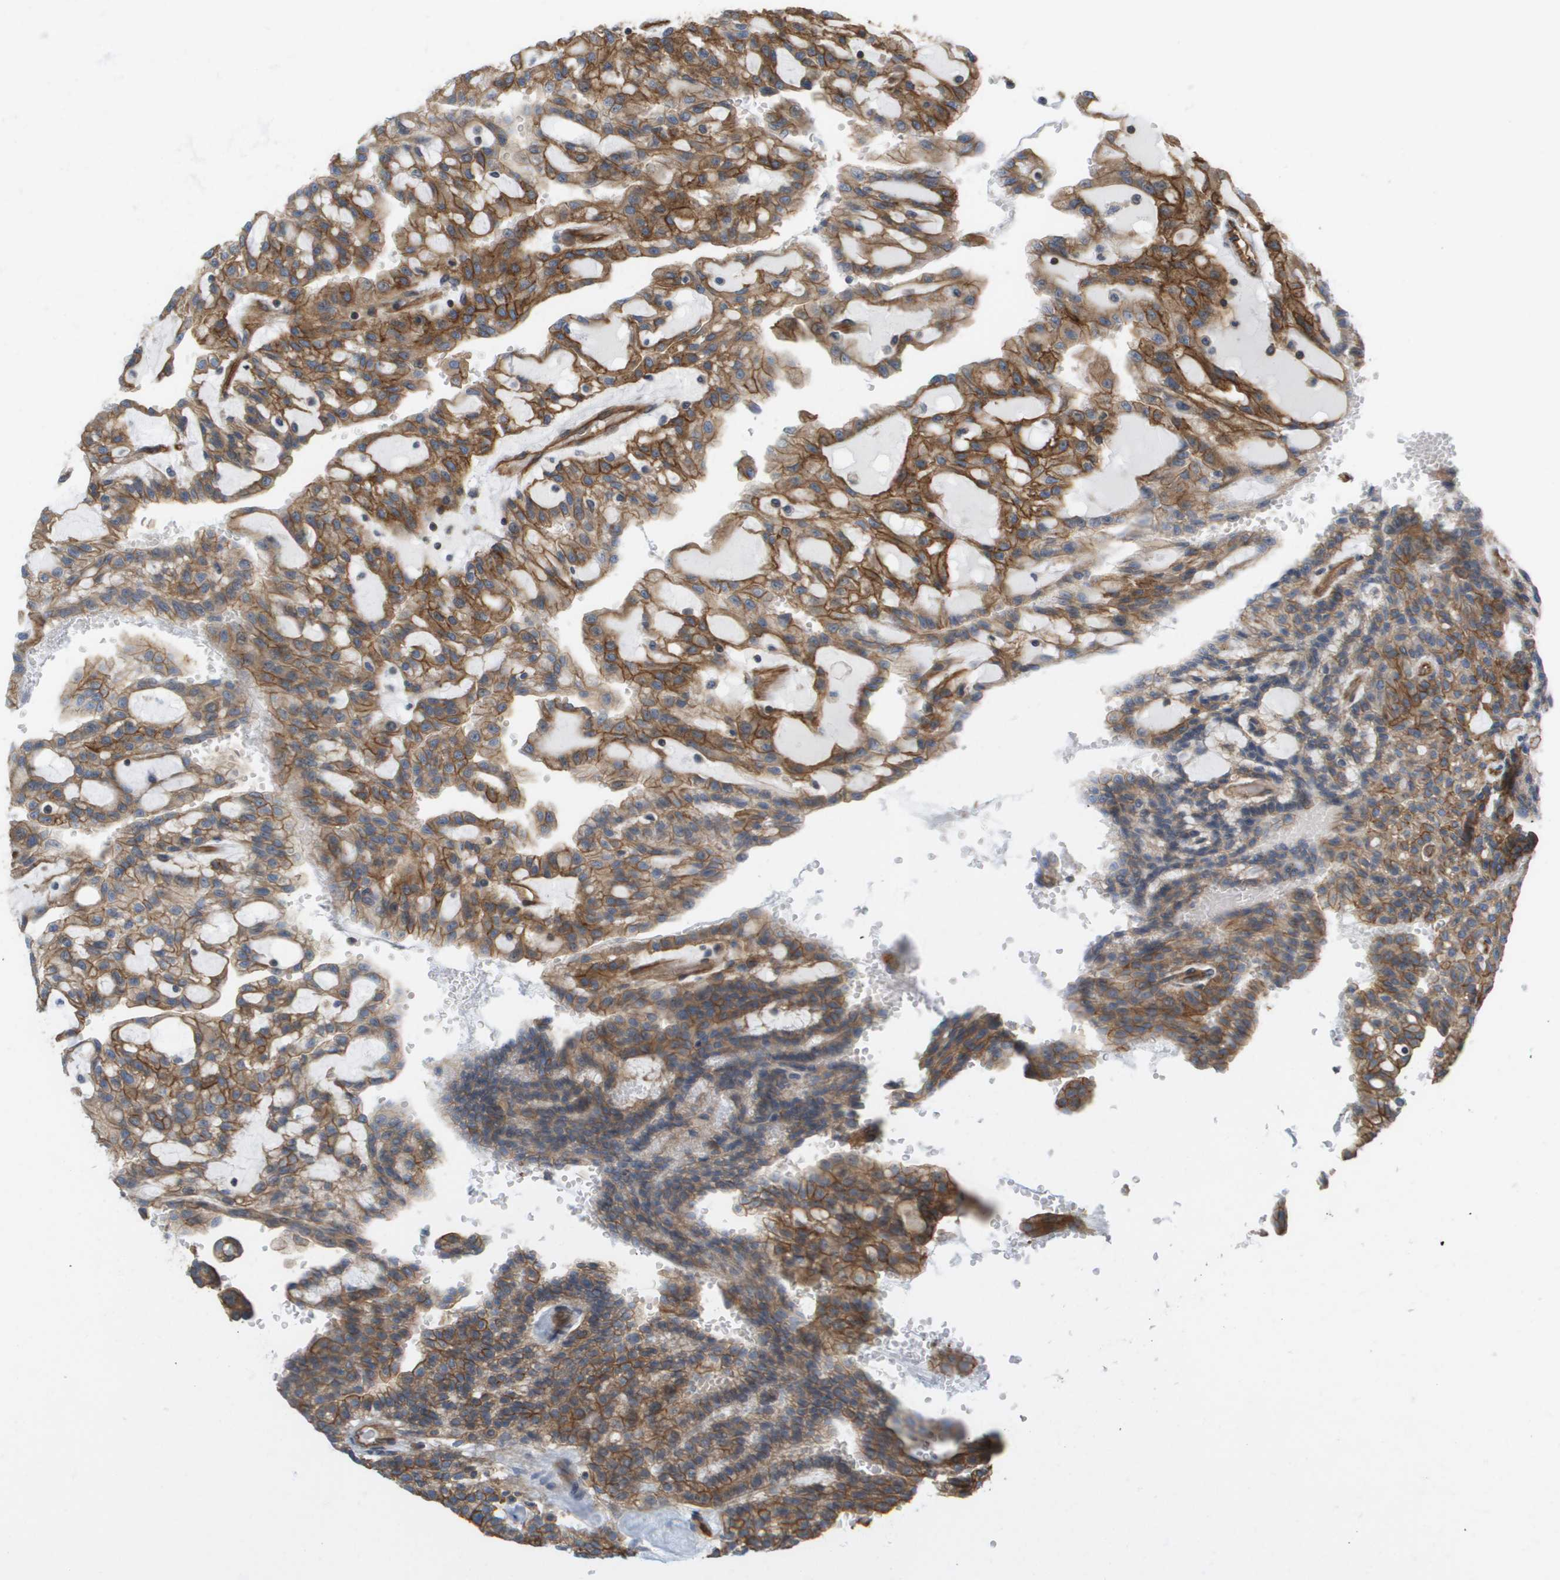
{"staining": {"intensity": "moderate", "quantity": ">75%", "location": "cytoplasmic/membranous"}, "tissue": "renal cancer", "cell_type": "Tumor cells", "image_type": "cancer", "snomed": [{"axis": "morphology", "description": "Adenocarcinoma, NOS"}, {"axis": "topography", "description": "Kidney"}], "caption": "Human renal cancer (adenocarcinoma) stained with a brown dye demonstrates moderate cytoplasmic/membranous positive expression in approximately >75% of tumor cells.", "gene": "SGMS2", "patient": {"sex": "male", "age": 63}}